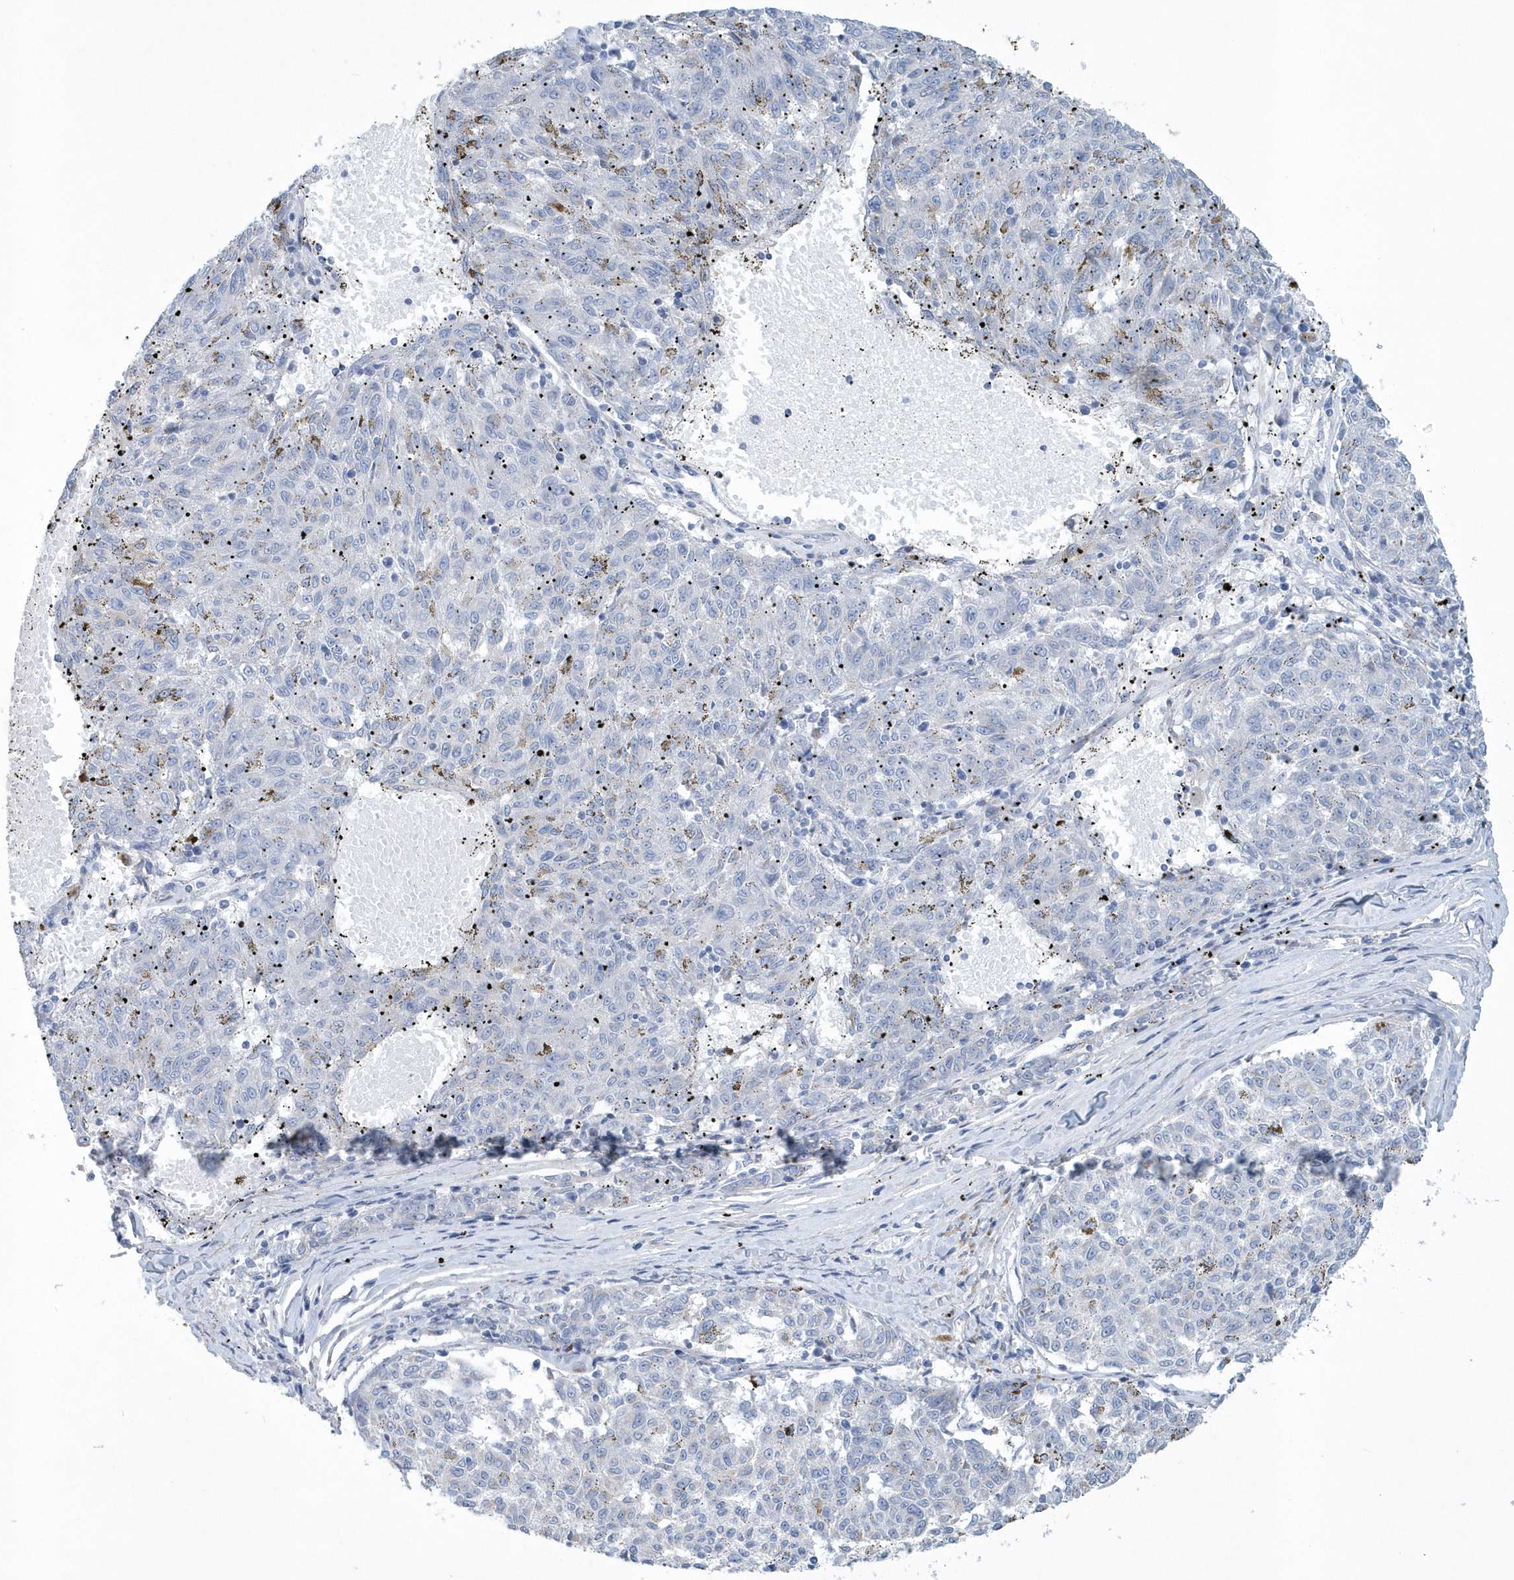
{"staining": {"intensity": "negative", "quantity": "none", "location": "none"}, "tissue": "melanoma", "cell_type": "Tumor cells", "image_type": "cancer", "snomed": [{"axis": "morphology", "description": "Malignant melanoma, NOS"}, {"axis": "topography", "description": "Skin"}], "caption": "Immunohistochemistry (IHC) of malignant melanoma displays no expression in tumor cells.", "gene": "SPATA18", "patient": {"sex": "female", "age": 72}}